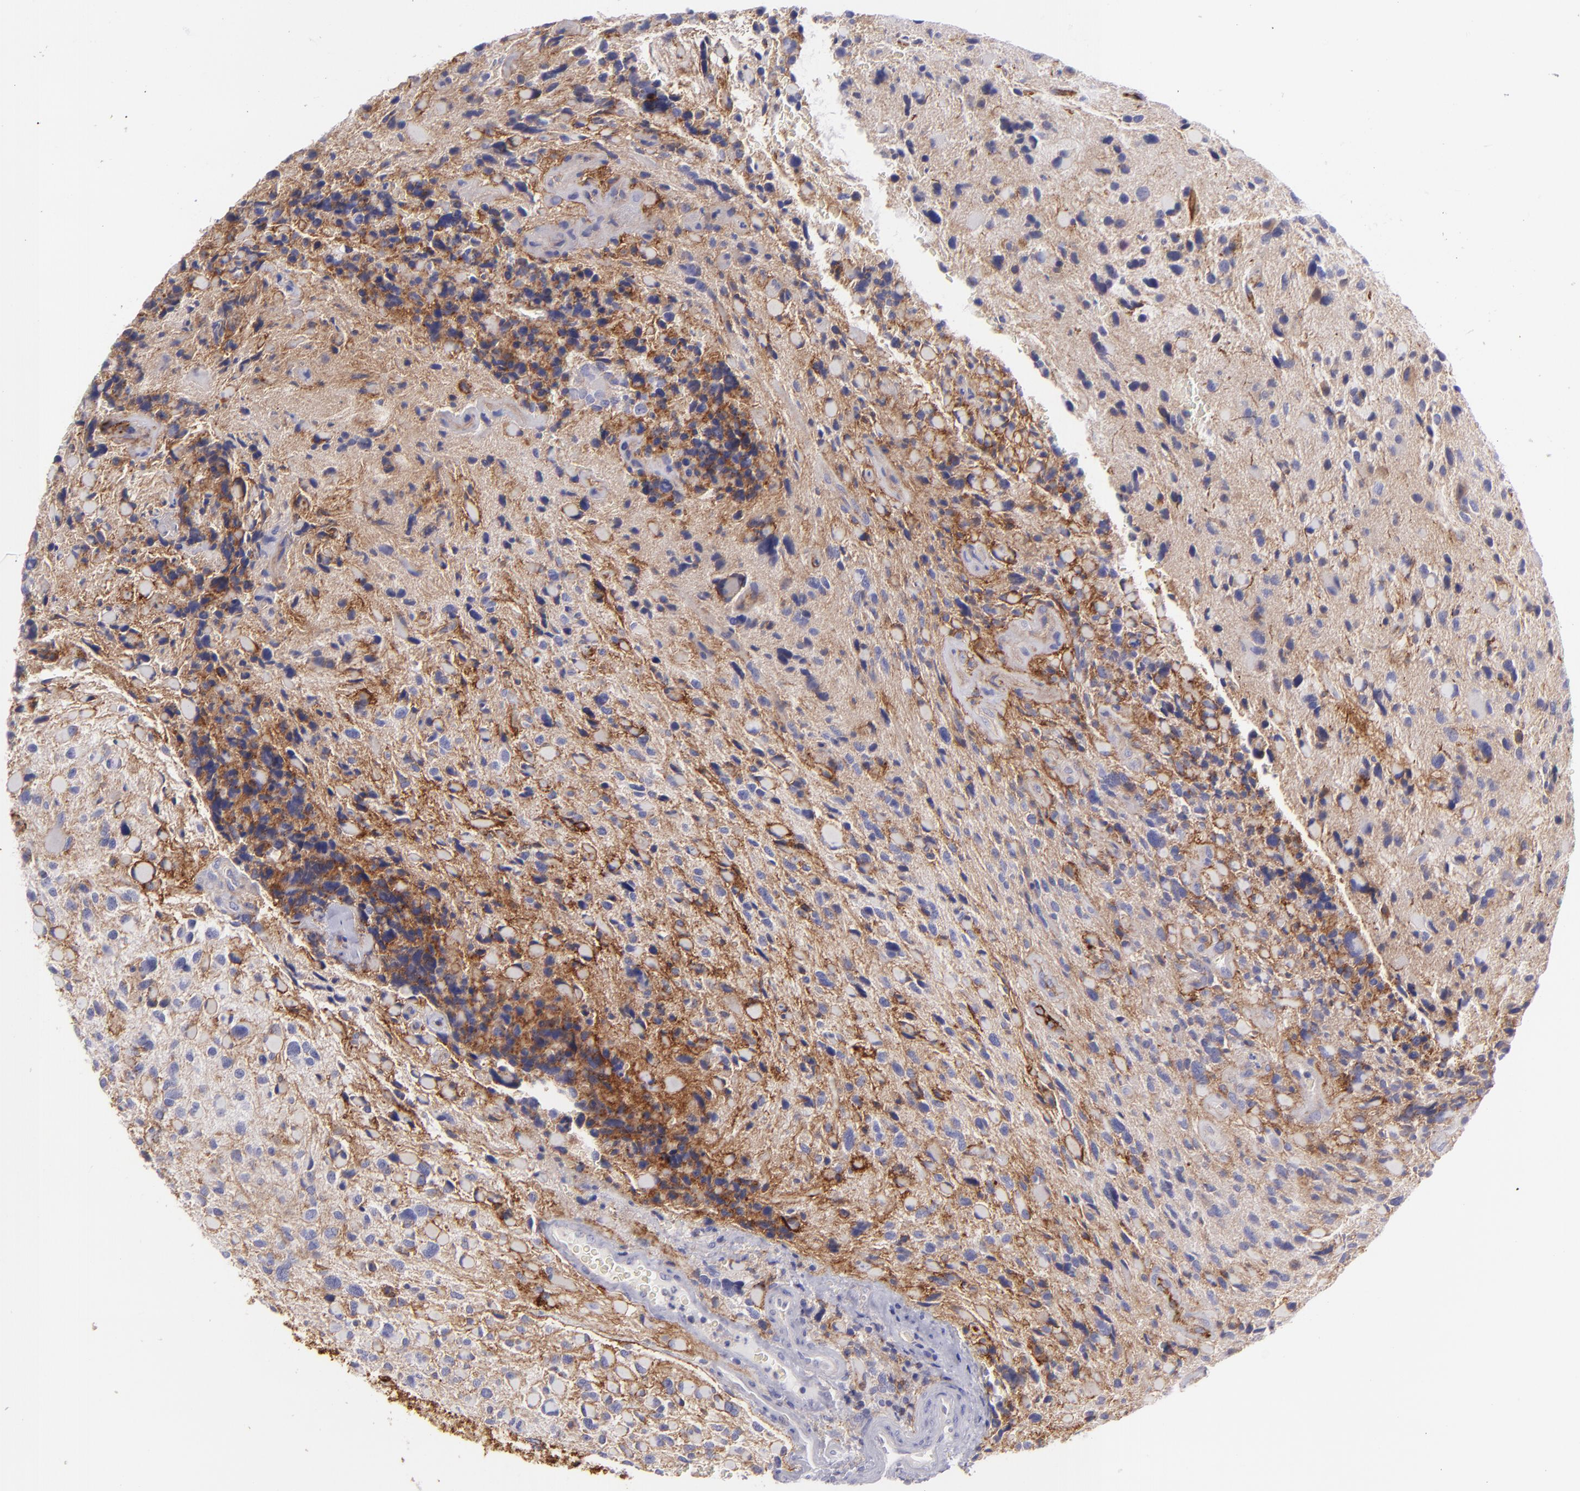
{"staining": {"intensity": "negative", "quantity": "none", "location": "none"}, "tissue": "glioma", "cell_type": "Tumor cells", "image_type": "cancer", "snomed": [{"axis": "morphology", "description": "Glioma, malignant, High grade"}, {"axis": "topography", "description": "Brain"}], "caption": "Tumor cells are negative for brown protein staining in malignant glioma (high-grade).", "gene": "BSG", "patient": {"sex": "female", "age": 37}}